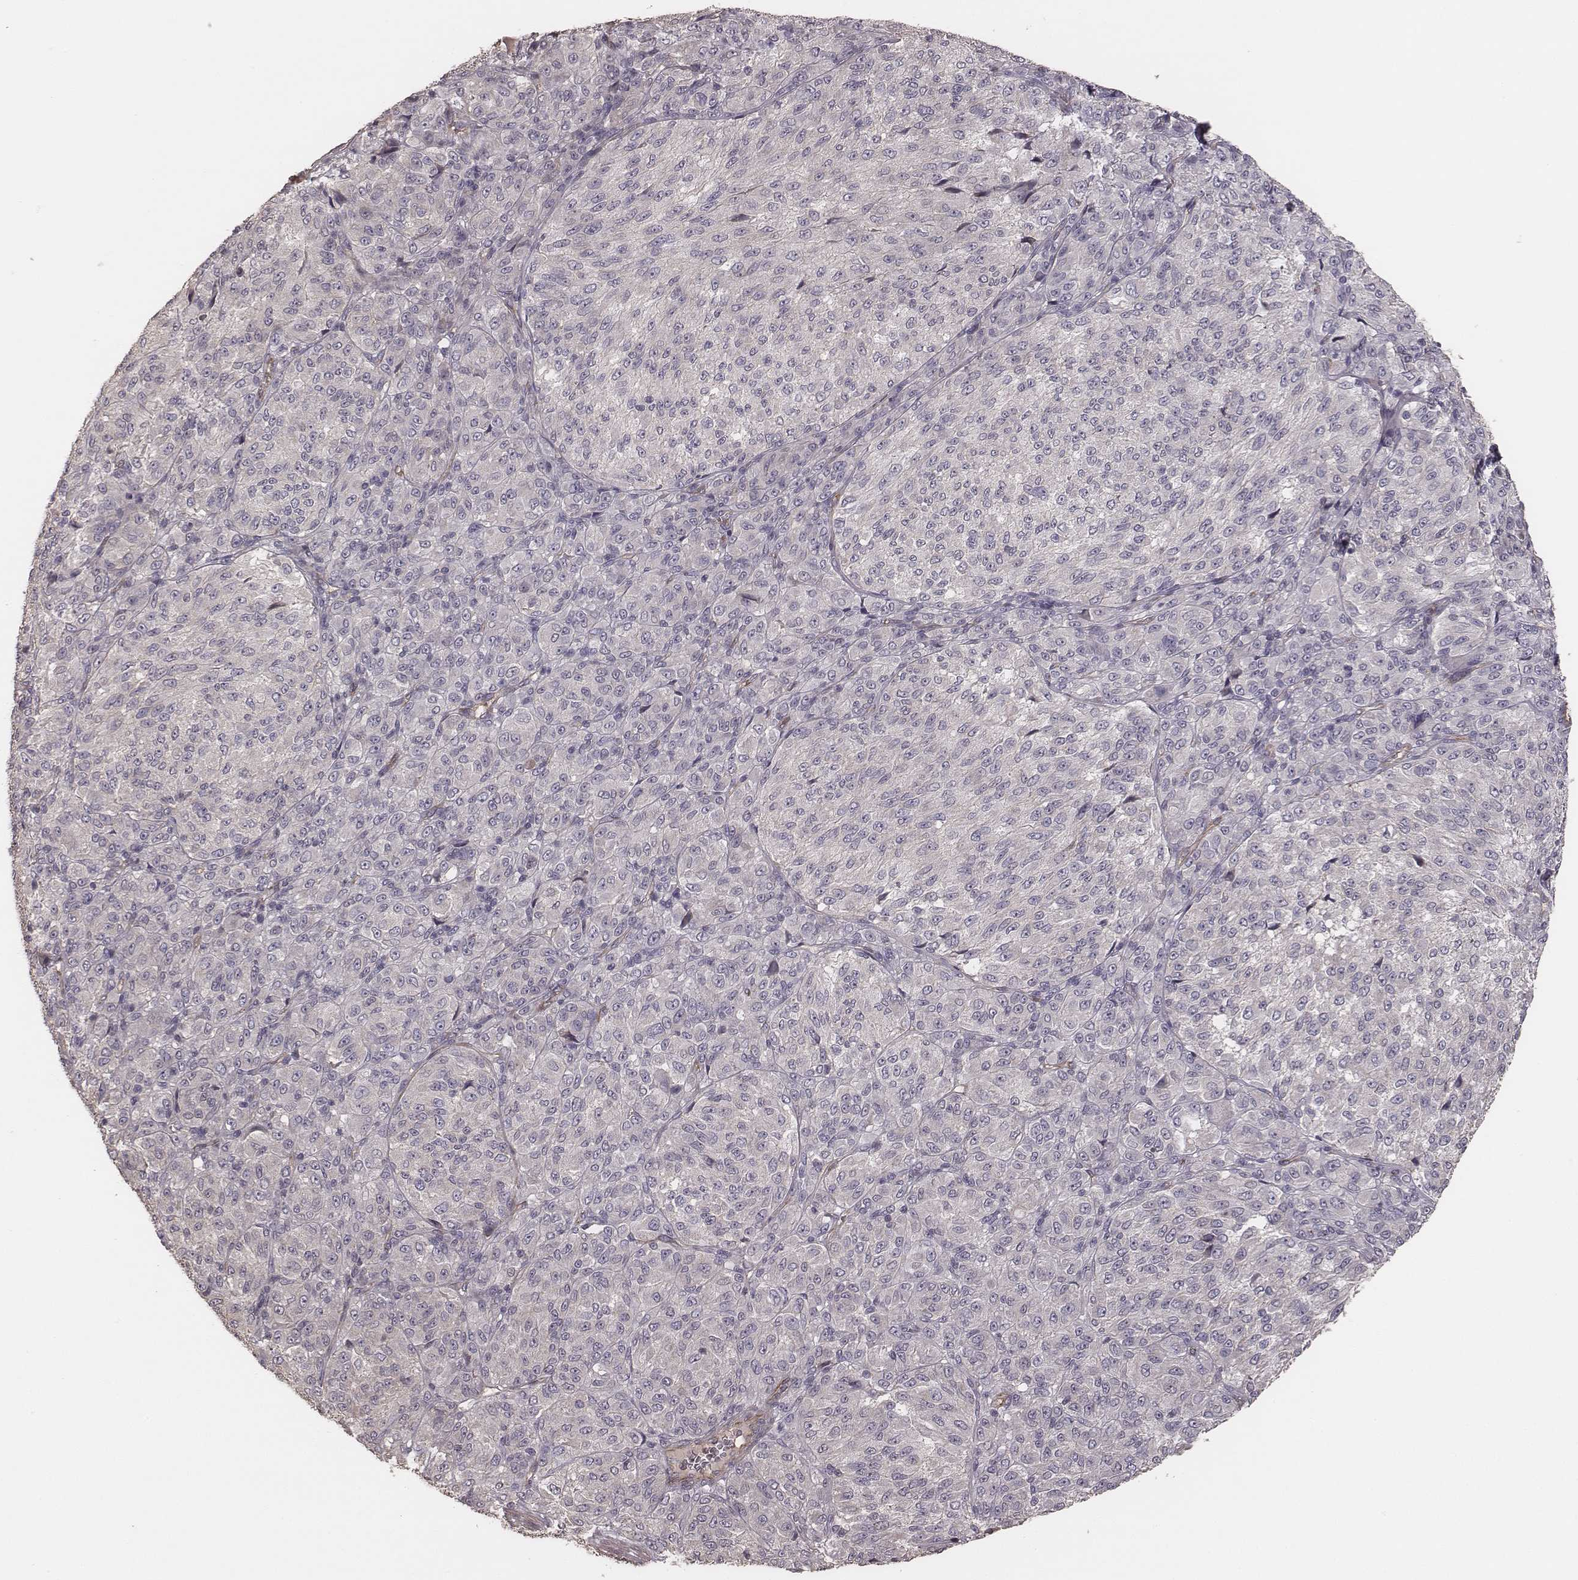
{"staining": {"intensity": "negative", "quantity": "none", "location": "none"}, "tissue": "melanoma", "cell_type": "Tumor cells", "image_type": "cancer", "snomed": [{"axis": "morphology", "description": "Malignant melanoma, Metastatic site"}, {"axis": "topography", "description": "Brain"}], "caption": "This is a histopathology image of immunohistochemistry staining of melanoma, which shows no expression in tumor cells. Brightfield microscopy of IHC stained with DAB (3,3'-diaminobenzidine) (brown) and hematoxylin (blue), captured at high magnification.", "gene": "OTOGL", "patient": {"sex": "female", "age": 56}}